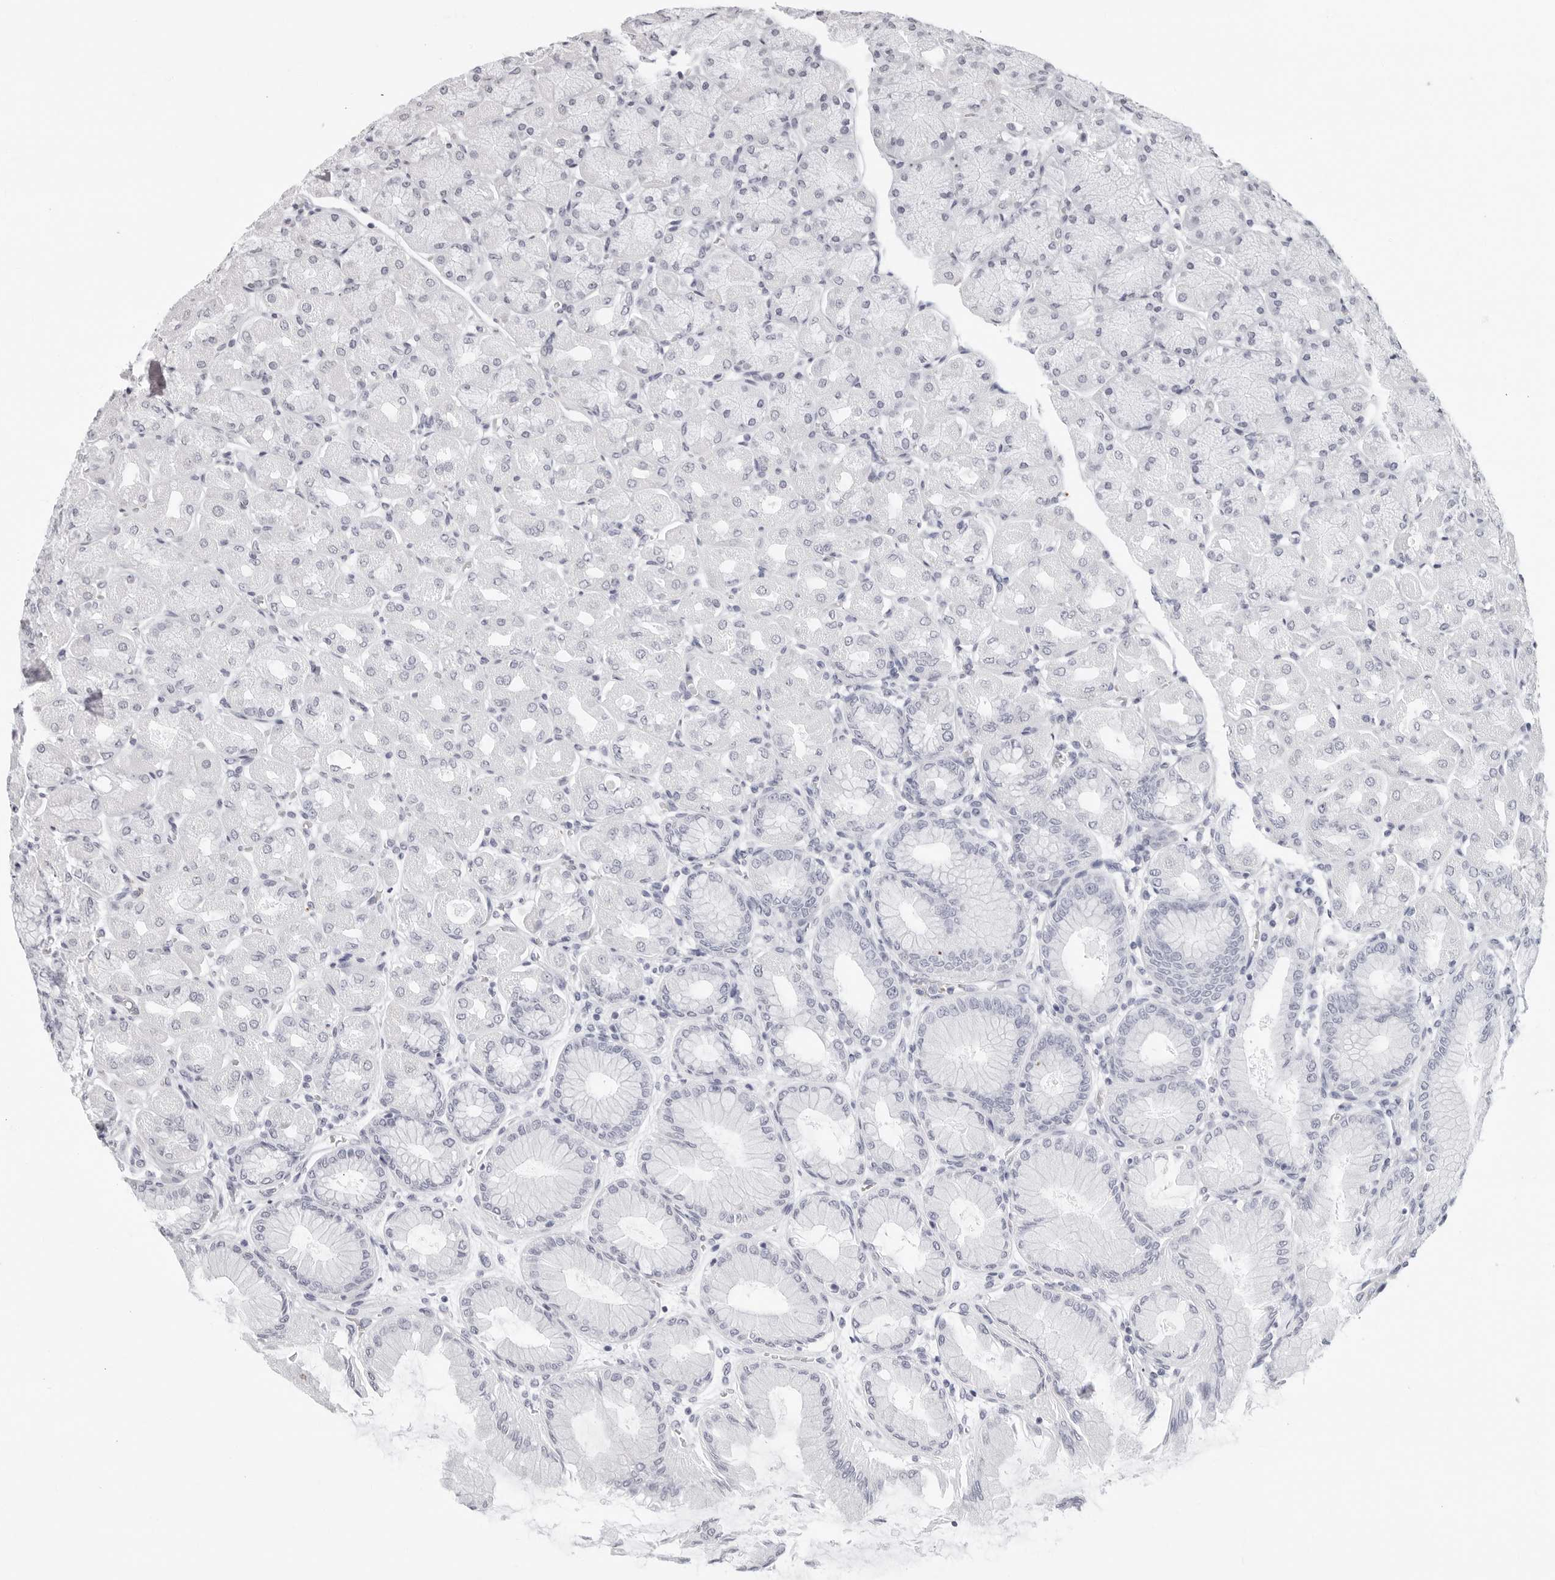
{"staining": {"intensity": "negative", "quantity": "none", "location": "none"}, "tissue": "stomach", "cell_type": "Glandular cells", "image_type": "normal", "snomed": [{"axis": "morphology", "description": "Normal tissue, NOS"}, {"axis": "topography", "description": "Stomach, upper"}], "caption": "Immunohistochemical staining of normal human stomach displays no significant expression in glandular cells.", "gene": "AGMAT", "patient": {"sex": "female", "age": 56}}